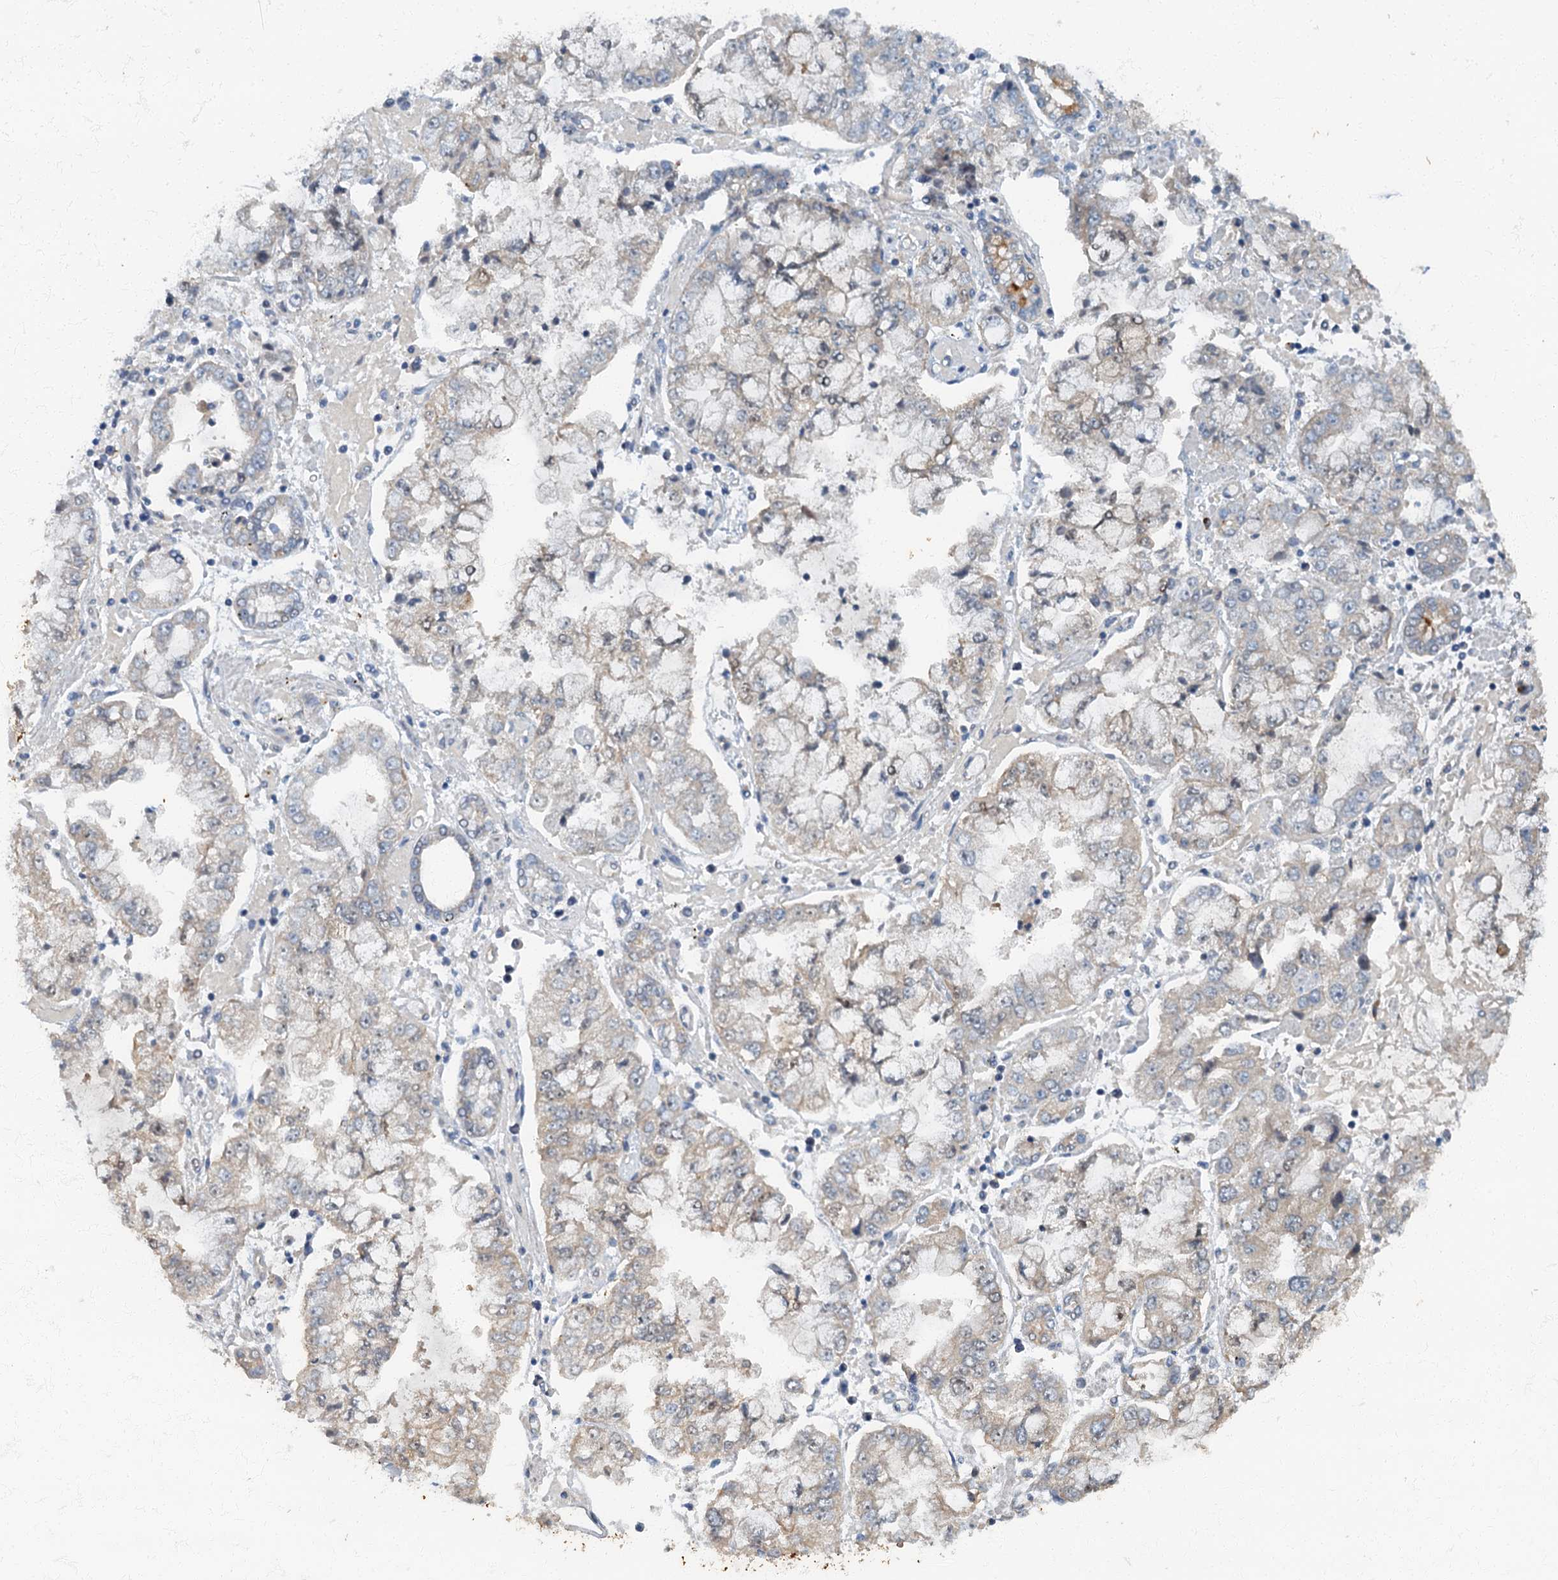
{"staining": {"intensity": "negative", "quantity": "none", "location": "none"}, "tissue": "stomach cancer", "cell_type": "Tumor cells", "image_type": "cancer", "snomed": [{"axis": "morphology", "description": "Adenocarcinoma, NOS"}, {"axis": "topography", "description": "Stomach"}], "caption": "DAB immunohistochemical staining of adenocarcinoma (stomach) demonstrates no significant expression in tumor cells. (DAB (3,3'-diaminobenzidine) immunohistochemistry (IHC) visualized using brightfield microscopy, high magnification).", "gene": "ARL11", "patient": {"sex": "male", "age": 76}}